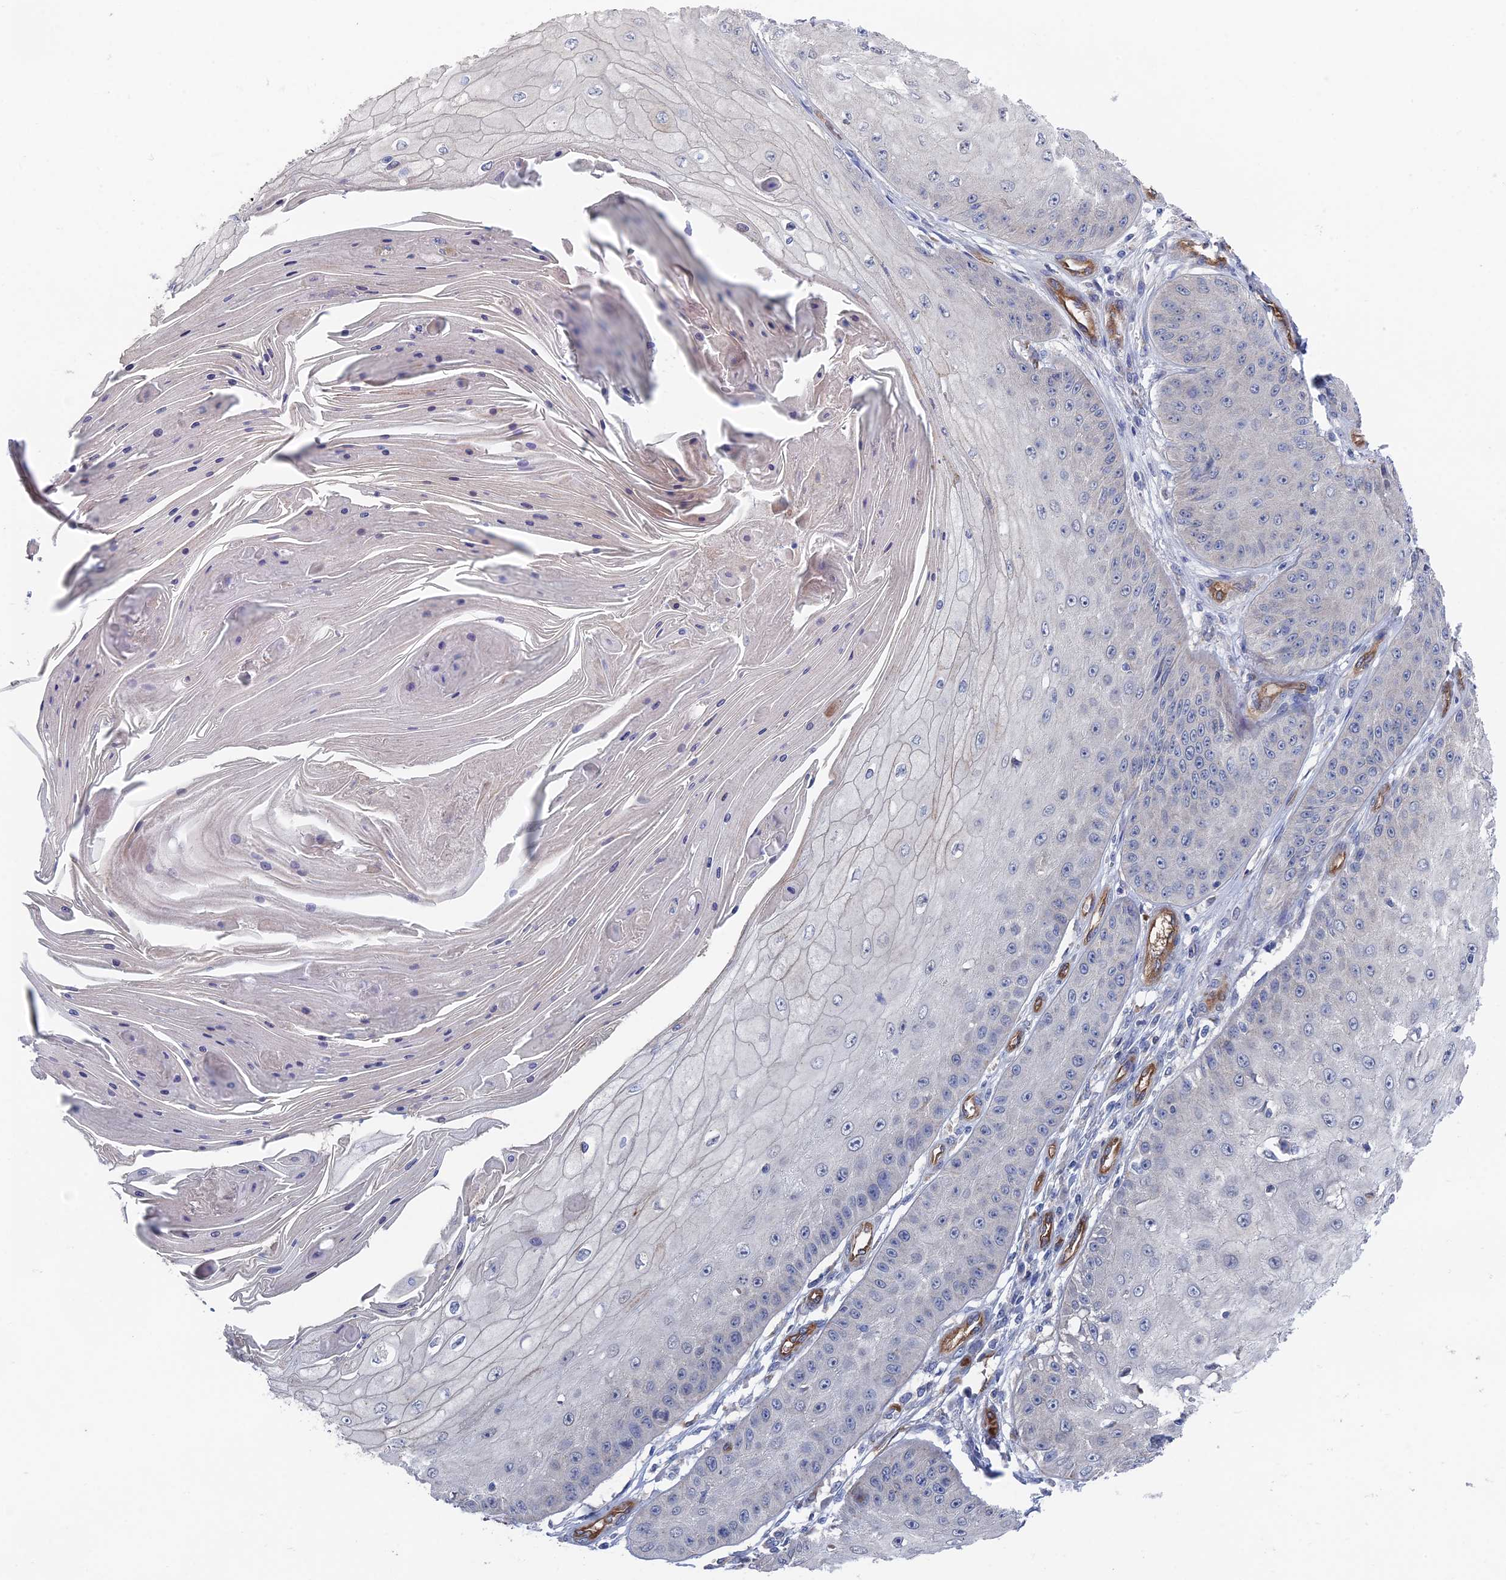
{"staining": {"intensity": "negative", "quantity": "none", "location": "none"}, "tissue": "skin cancer", "cell_type": "Tumor cells", "image_type": "cancer", "snomed": [{"axis": "morphology", "description": "Squamous cell carcinoma, NOS"}, {"axis": "topography", "description": "Skin"}], "caption": "IHC of squamous cell carcinoma (skin) displays no staining in tumor cells.", "gene": "ARAP3", "patient": {"sex": "male", "age": 70}}